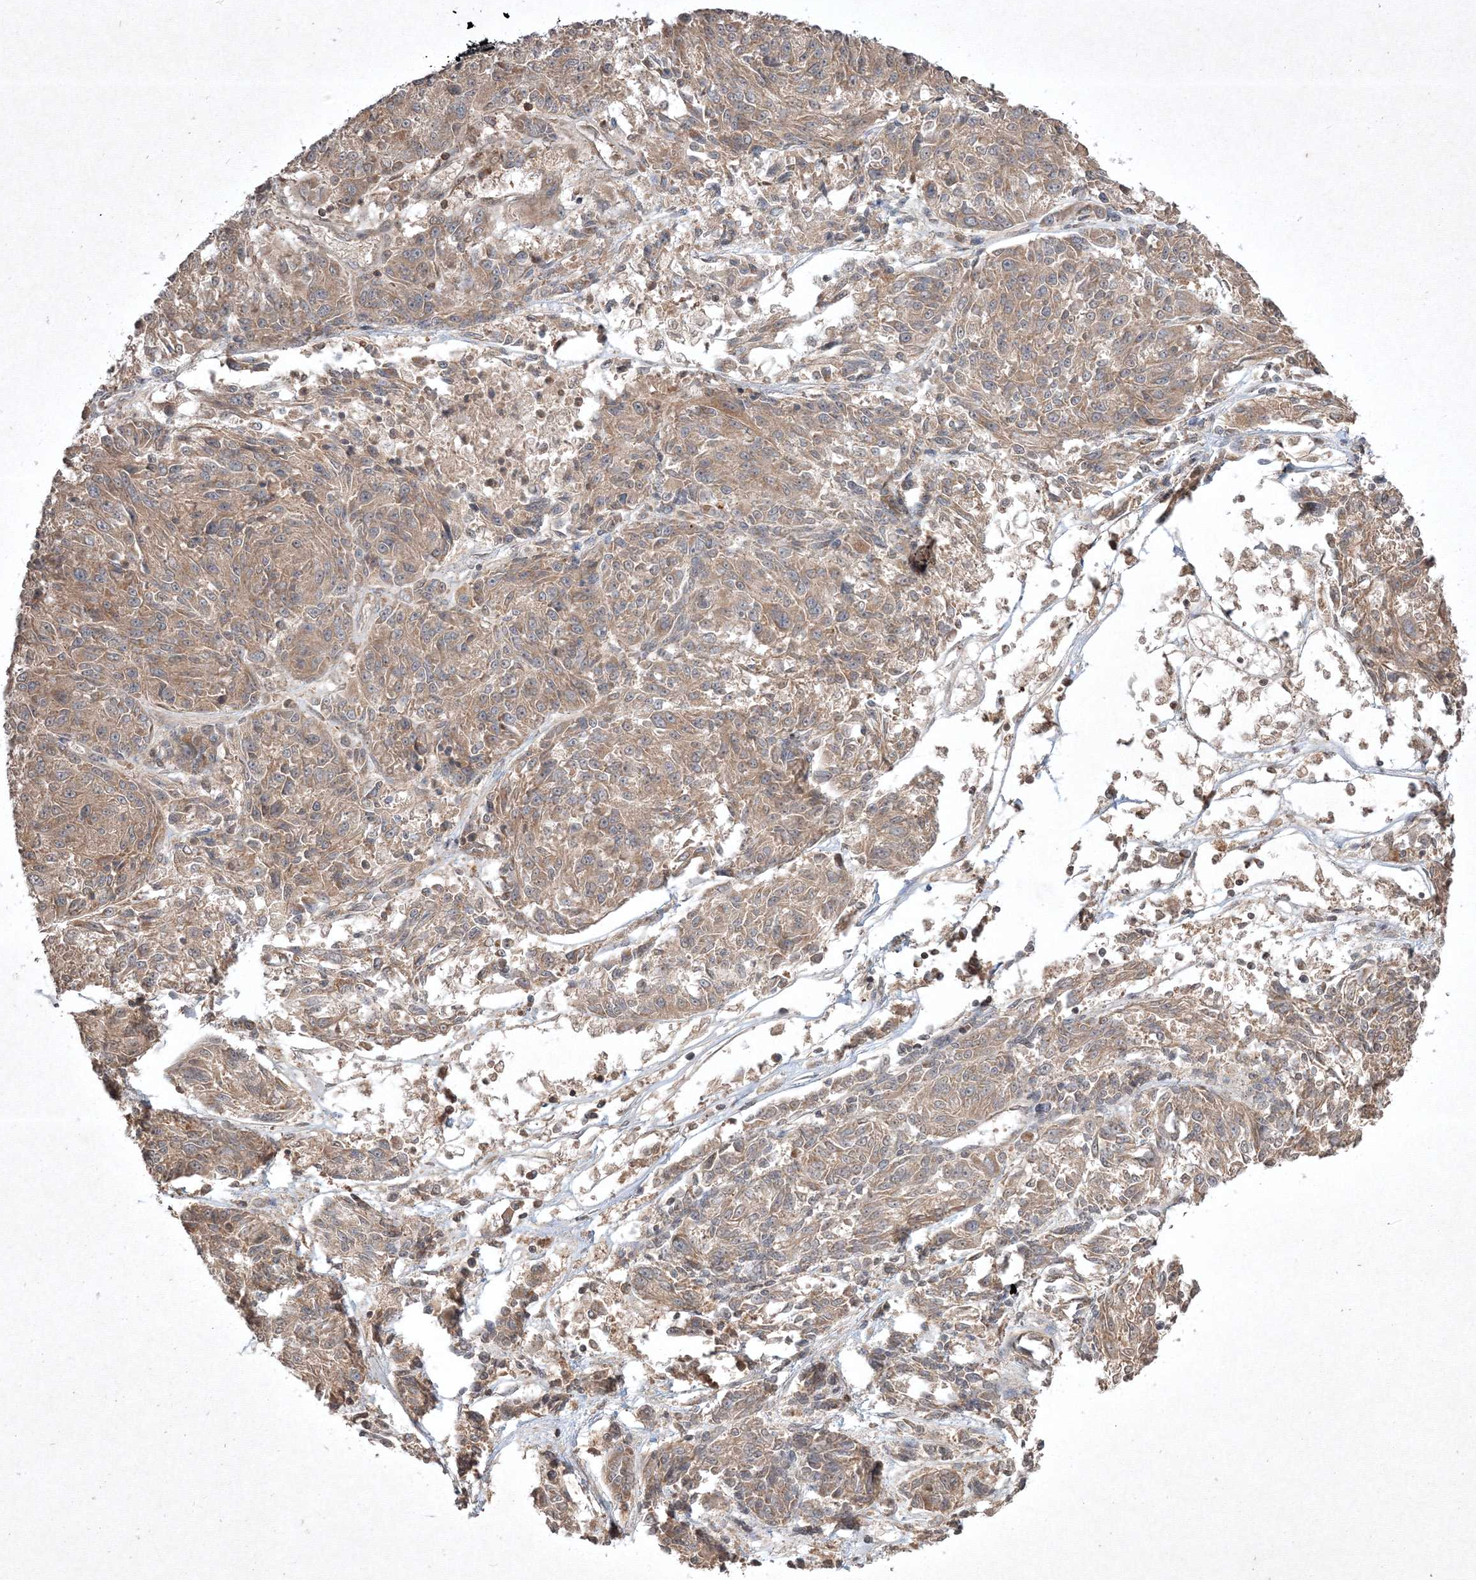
{"staining": {"intensity": "weak", "quantity": ">75%", "location": "cytoplasmic/membranous"}, "tissue": "melanoma", "cell_type": "Tumor cells", "image_type": "cancer", "snomed": [{"axis": "morphology", "description": "Malignant melanoma, NOS"}, {"axis": "topography", "description": "Skin"}], "caption": "Approximately >75% of tumor cells in human melanoma show weak cytoplasmic/membranous protein expression as visualized by brown immunohistochemical staining.", "gene": "PLTP", "patient": {"sex": "male", "age": 53}}